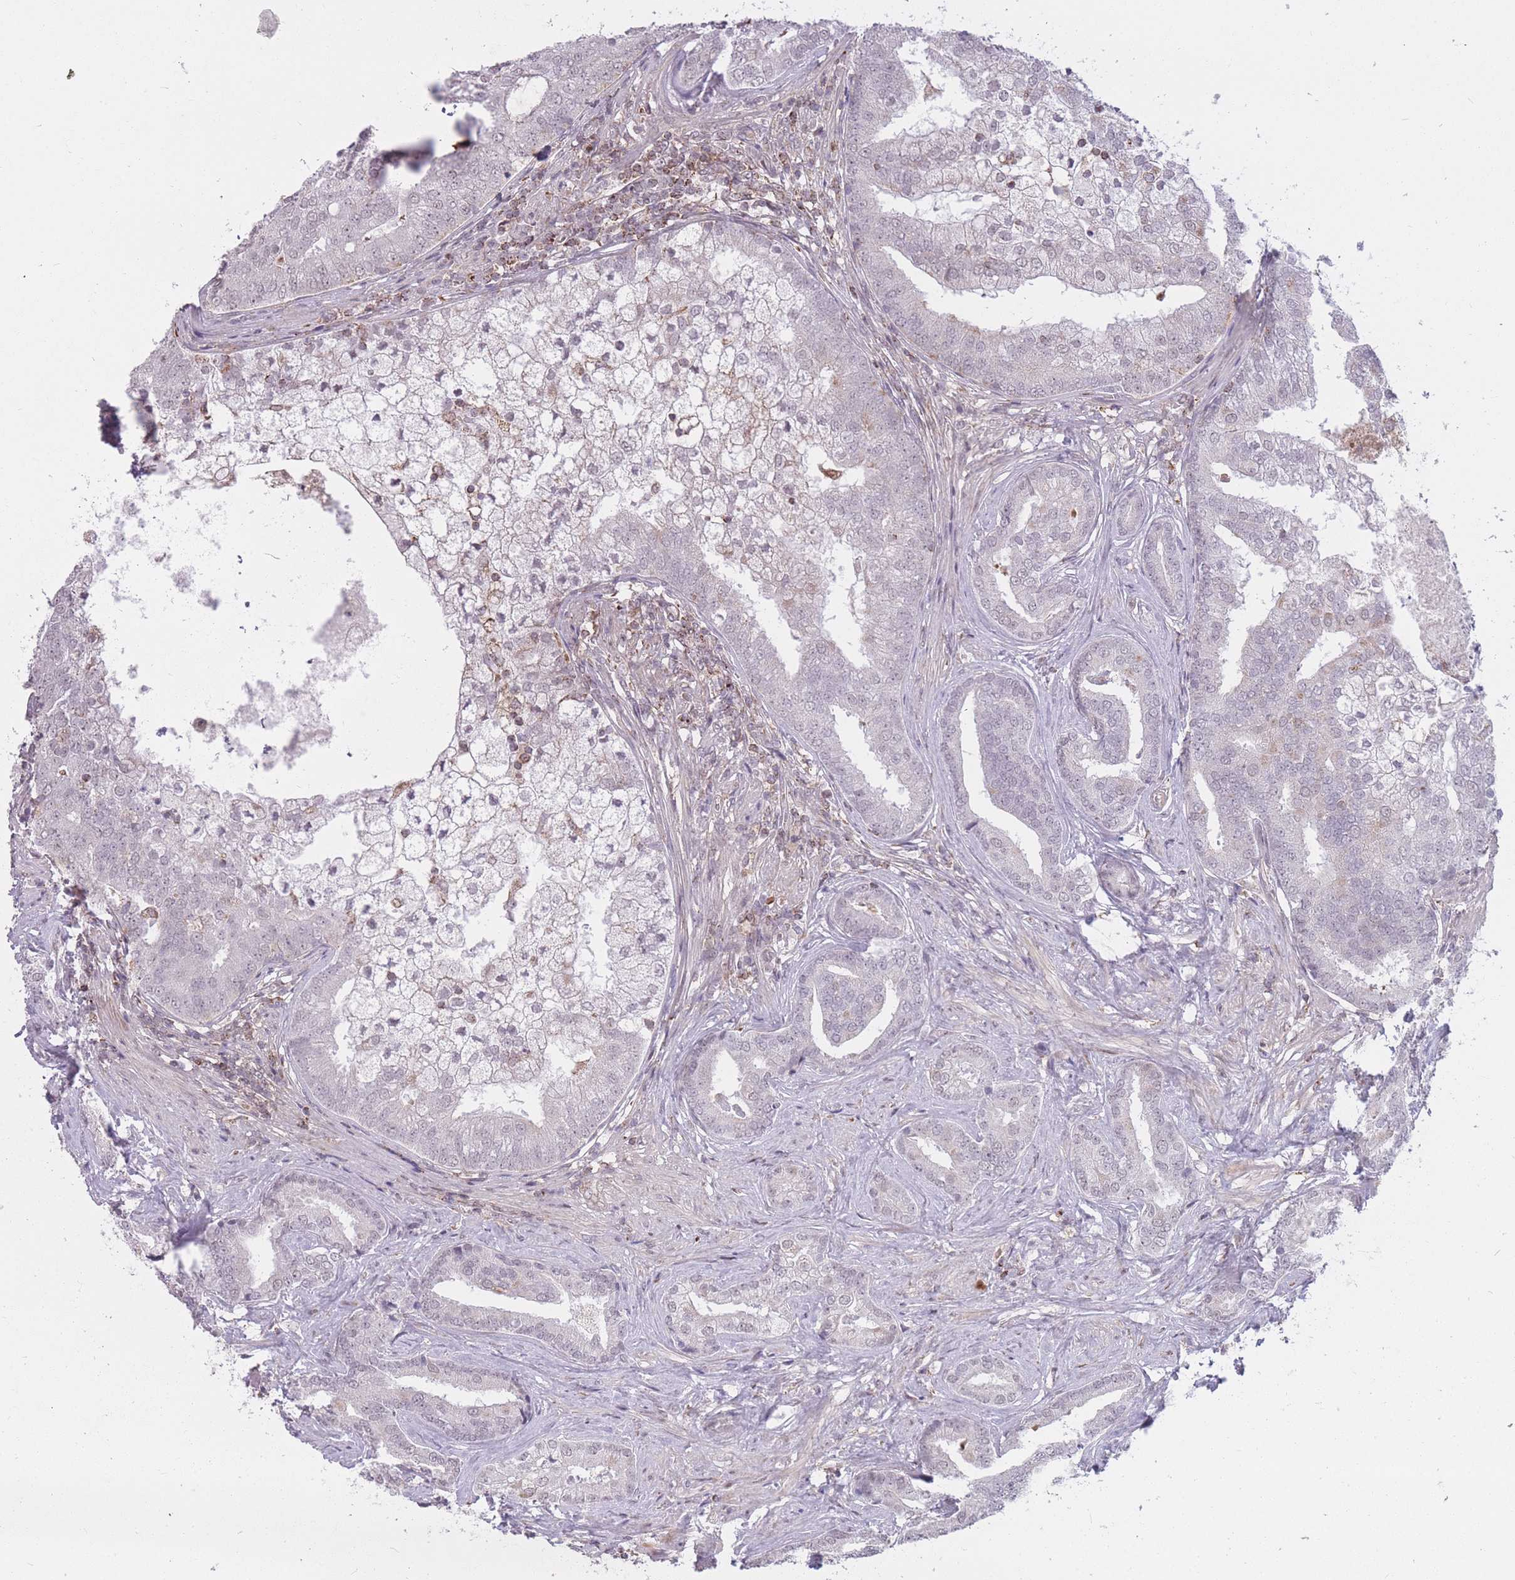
{"staining": {"intensity": "negative", "quantity": "none", "location": "none"}, "tissue": "prostate cancer", "cell_type": "Tumor cells", "image_type": "cancer", "snomed": [{"axis": "morphology", "description": "Adenocarcinoma, High grade"}, {"axis": "topography", "description": "Prostate"}], "caption": "Immunohistochemical staining of prostate cancer (adenocarcinoma (high-grade)) shows no significant positivity in tumor cells.", "gene": "DPYSL4", "patient": {"sex": "male", "age": 55}}